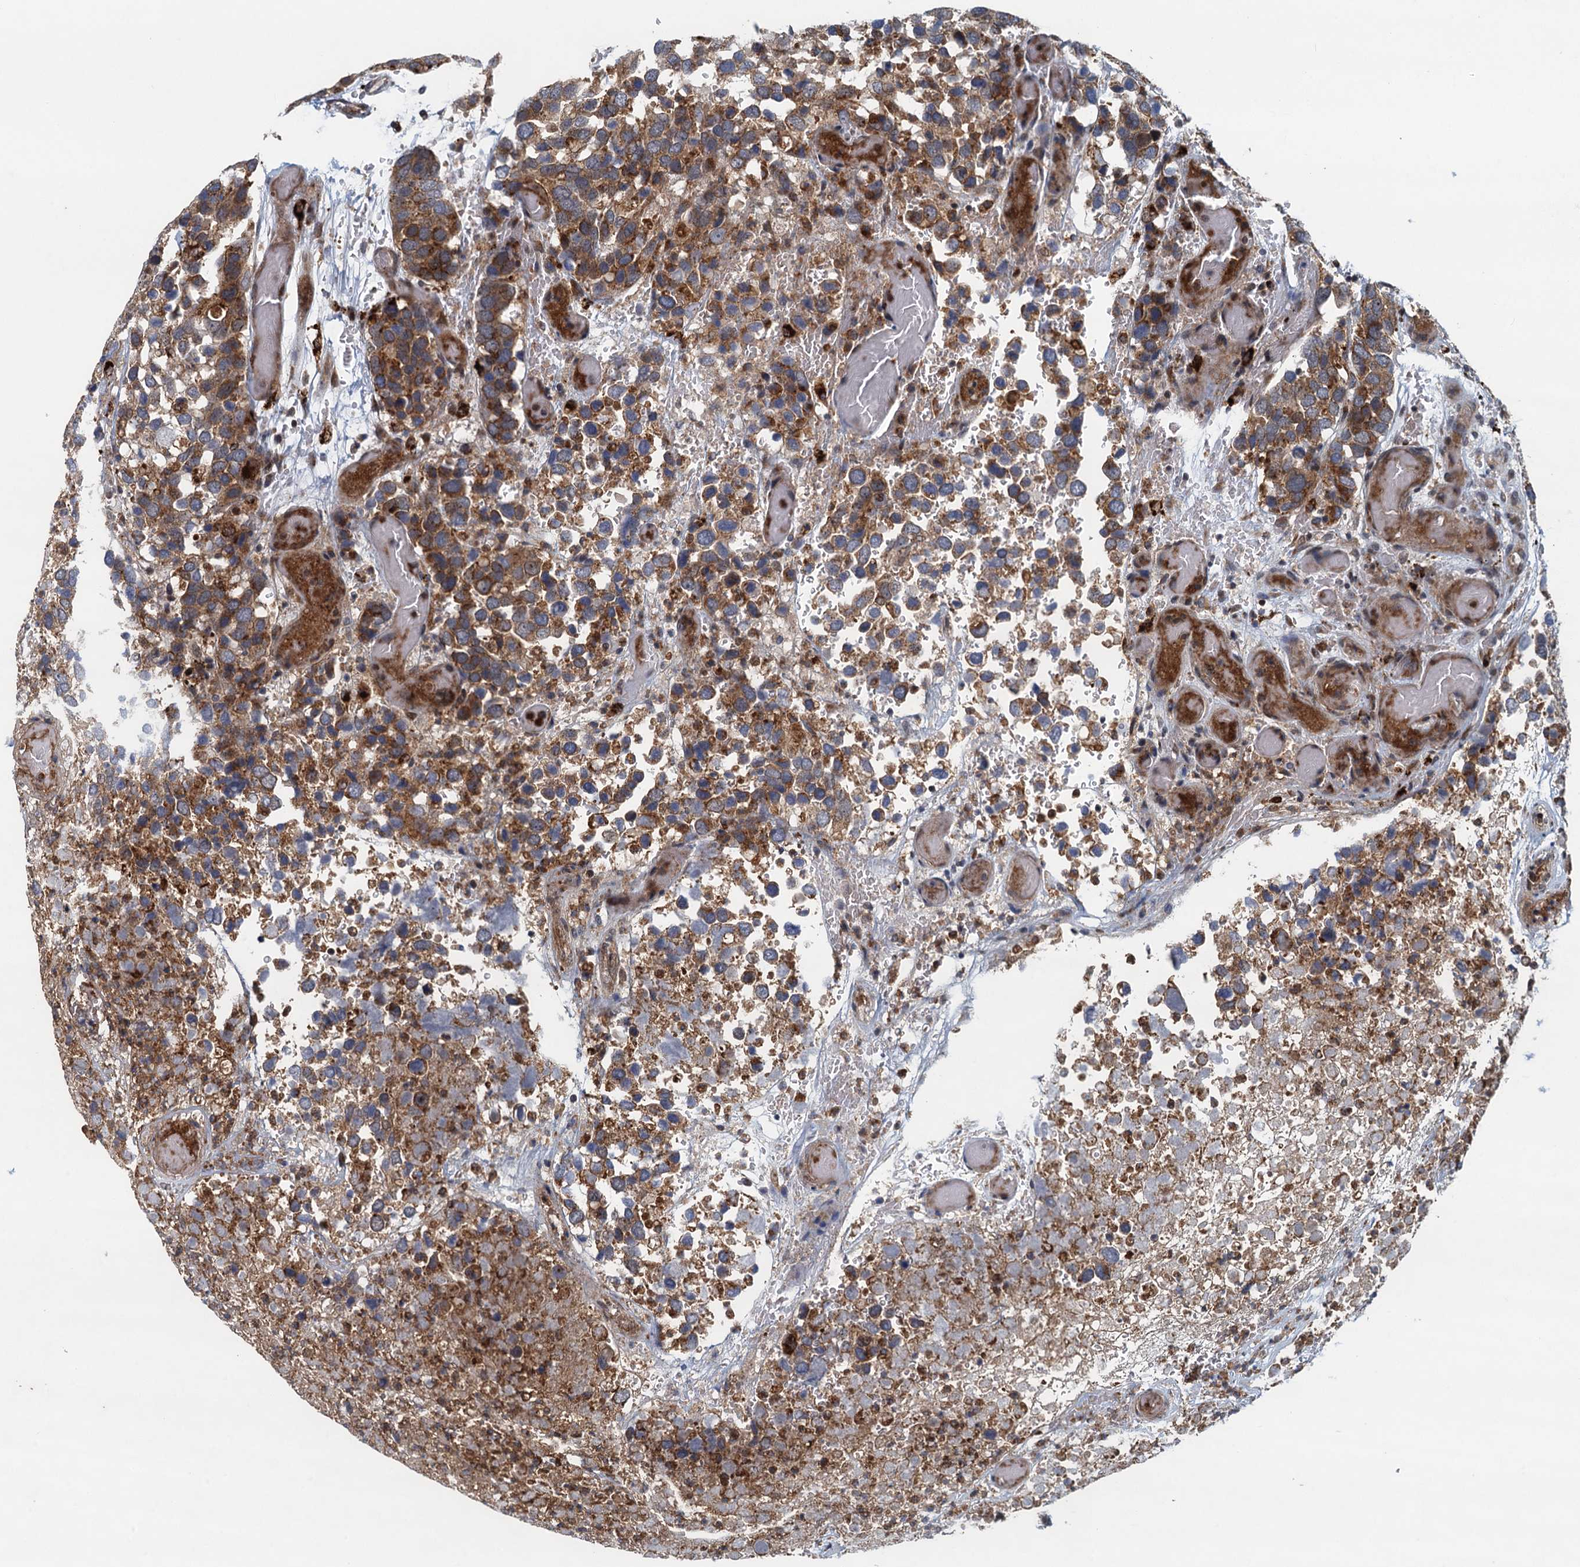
{"staining": {"intensity": "moderate", "quantity": ">75%", "location": "cytoplasmic/membranous"}, "tissue": "breast cancer", "cell_type": "Tumor cells", "image_type": "cancer", "snomed": [{"axis": "morphology", "description": "Duct carcinoma"}, {"axis": "topography", "description": "Breast"}], "caption": "Invasive ductal carcinoma (breast) tissue exhibits moderate cytoplasmic/membranous positivity in approximately >75% of tumor cells (DAB (3,3'-diaminobenzidine) IHC with brightfield microscopy, high magnification).", "gene": "NLRP10", "patient": {"sex": "female", "age": 83}}